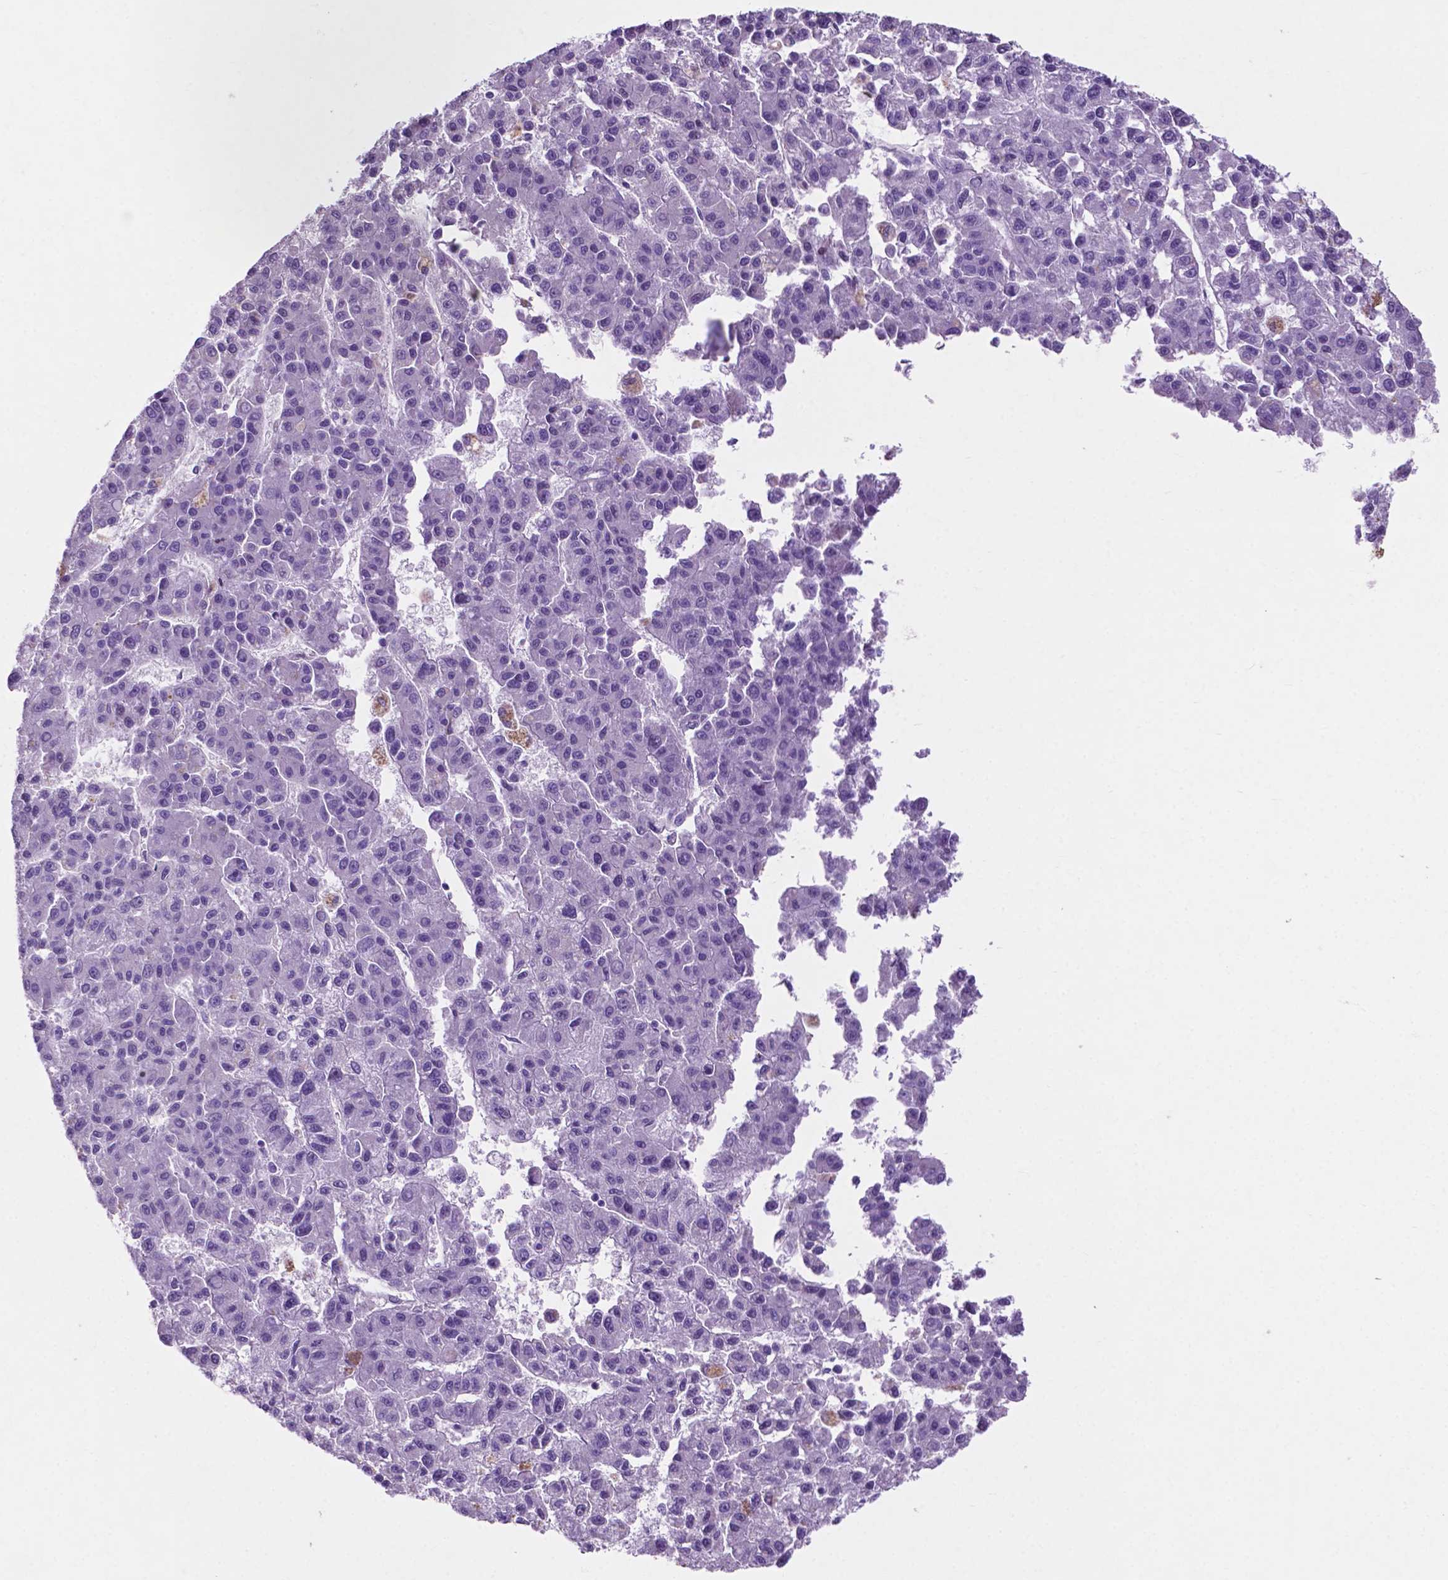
{"staining": {"intensity": "negative", "quantity": "none", "location": "none"}, "tissue": "liver cancer", "cell_type": "Tumor cells", "image_type": "cancer", "snomed": [{"axis": "morphology", "description": "Carcinoma, Hepatocellular, NOS"}, {"axis": "topography", "description": "Liver"}], "caption": "Image shows no protein positivity in tumor cells of hepatocellular carcinoma (liver) tissue.", "gene": "ASPG", "patient": {"sex": "male", "age": 70}}